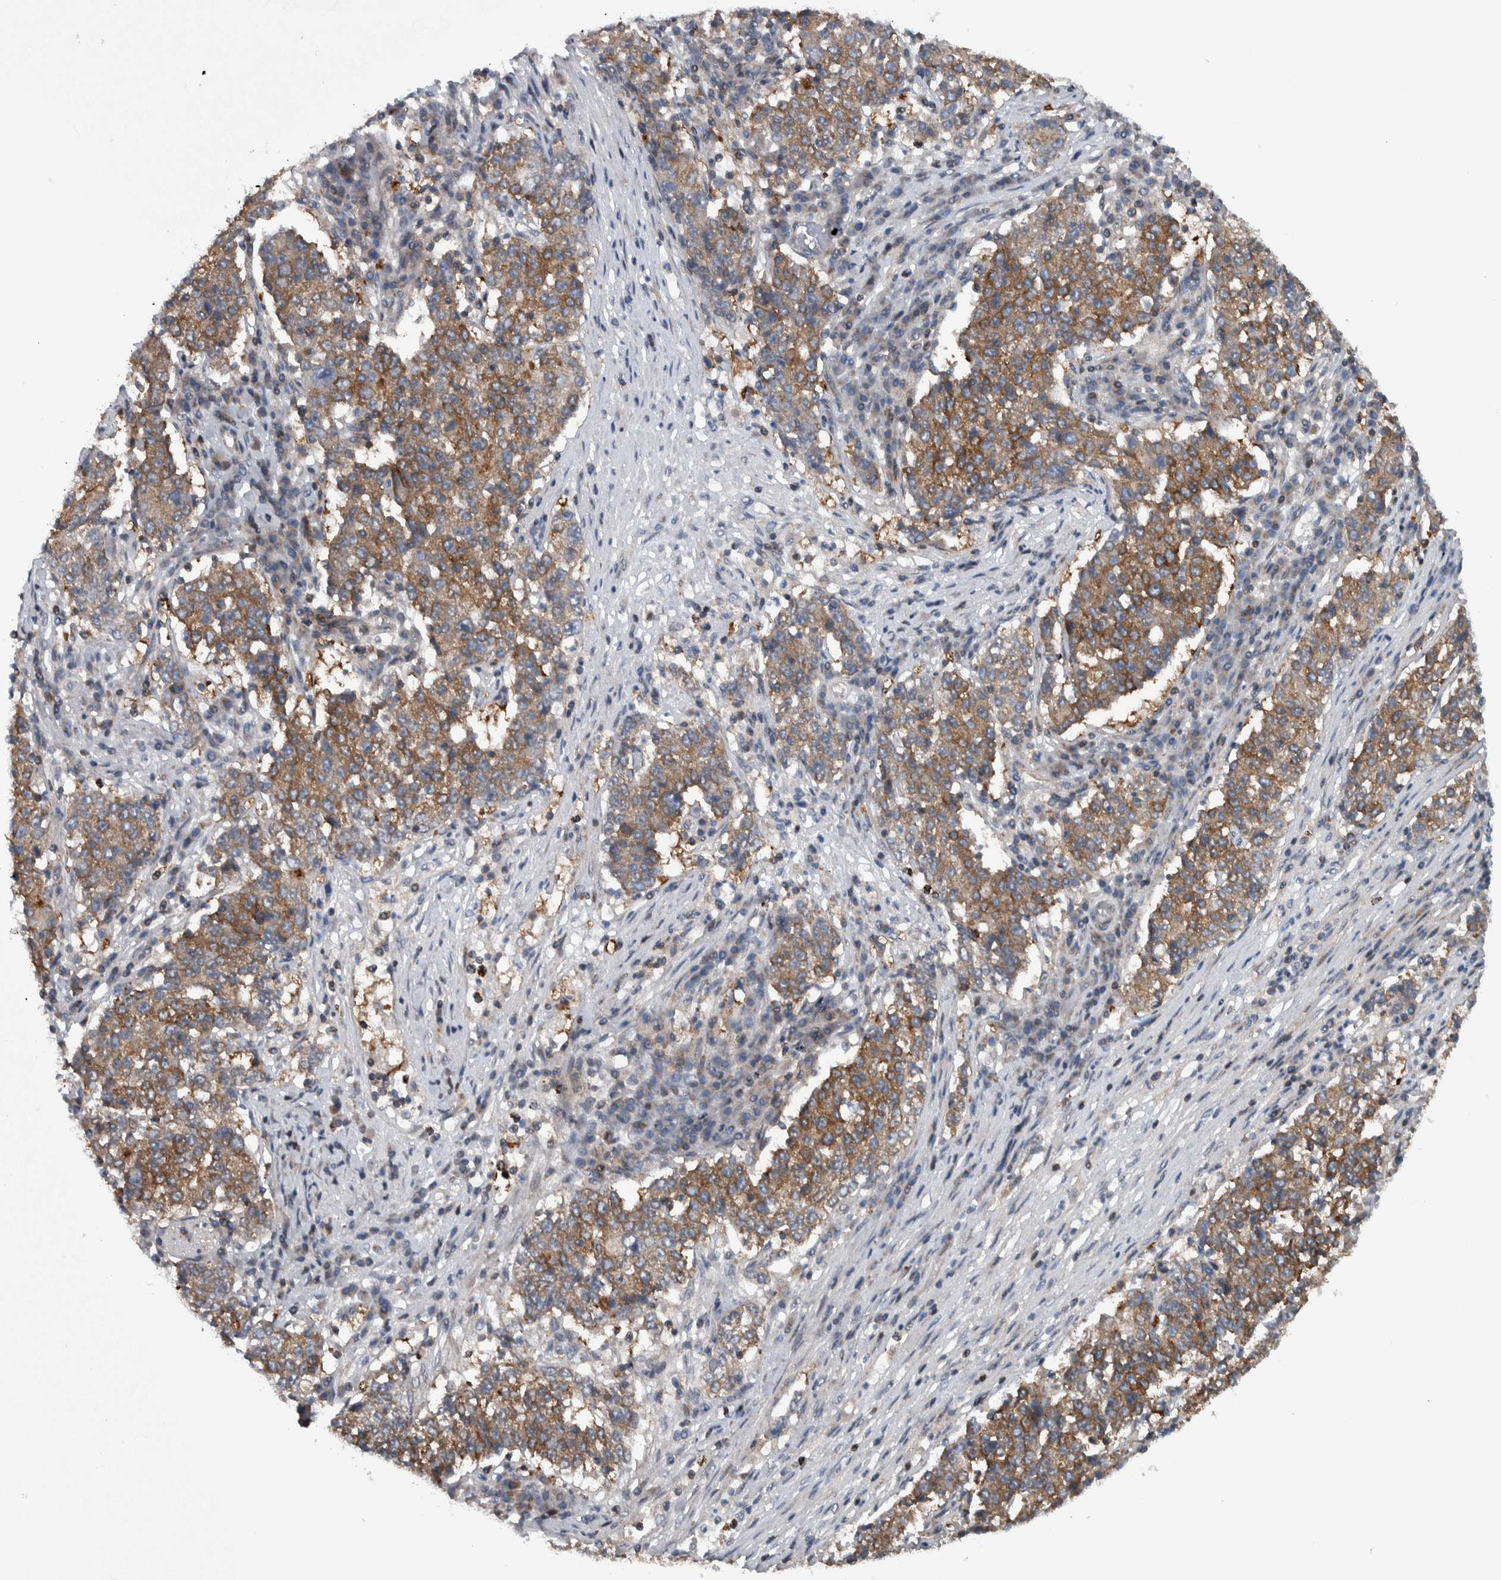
{"staining": {"intensity": "moderate", "quantity": ">75%", "location": "cytoplasmic/membranous"}, "tissue": "stomach cancer", "cell_type": "Tumor cells", "image_type": "cancer", "snomed": [{"axis": "morphology", "description": "Adenocarcinoma, NOS"}, {"axis": "topography", "description": "Stomach"}], "caption": "This photomicrograph shows immunohistochemistry staining of stomach cancer, with medium moderate cytoplasmic/membranous expression in approximately >75% of tumor cells.", "gene": "BAIAP2L1", "patient": {"sex": "male", "age": 59}}